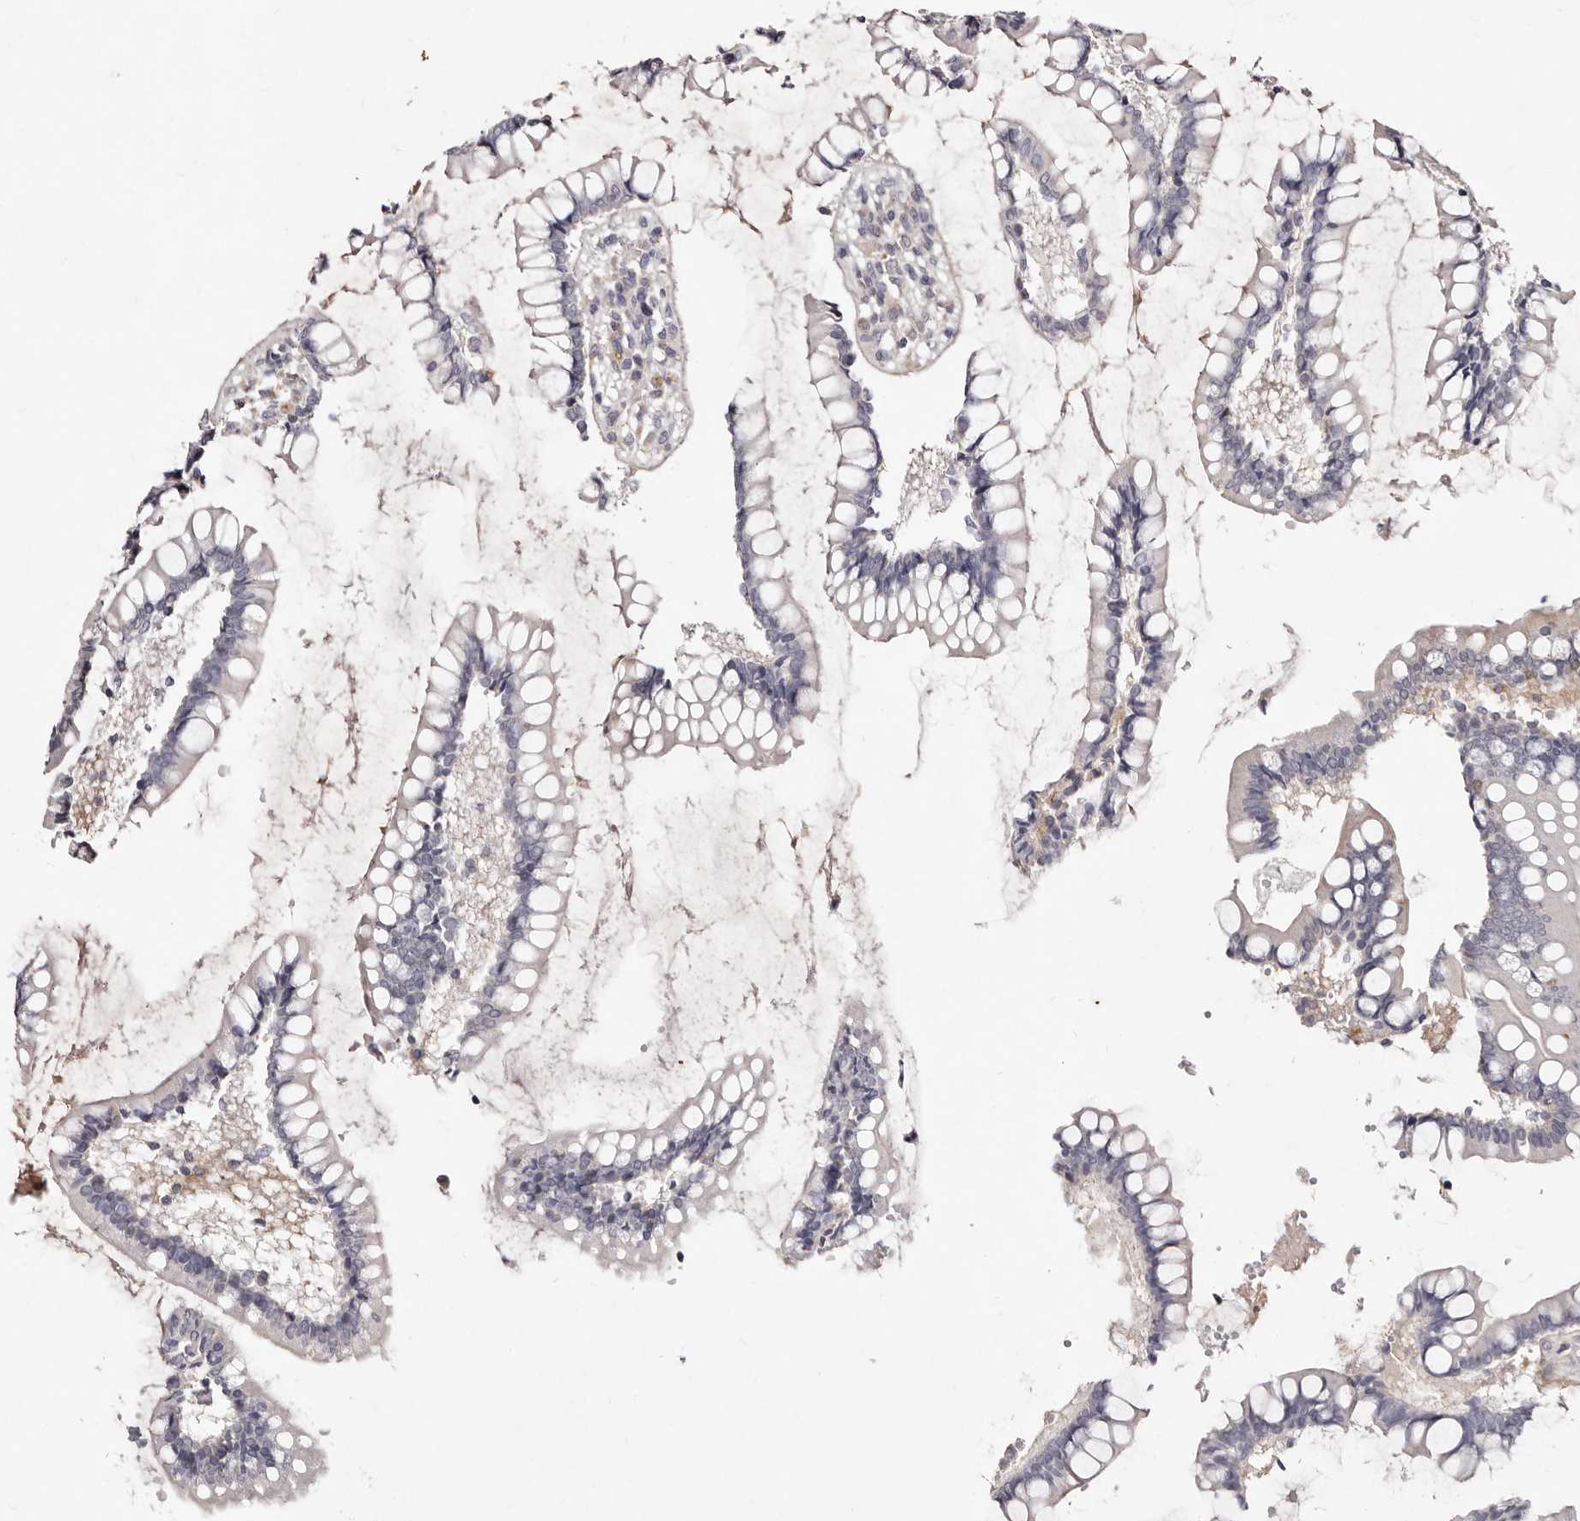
{"staining": {"intensity": "negative", "quantity": "none", "location": "none"}, "tissue": "colon", "cell_type": "Endothelial cells", "image_type": "normal", "snomed": [{"axis": "morphology", "description": "Normal tissue, NOS"}, {"axis": "topography", "description": "Colon"}], "caption": "Immunohistochemistry of unremarkable human colon demonstrates no positivity in endothelial cells.", "gene": "MRPS33", "patient": {"sex": "female", "age": 79}}